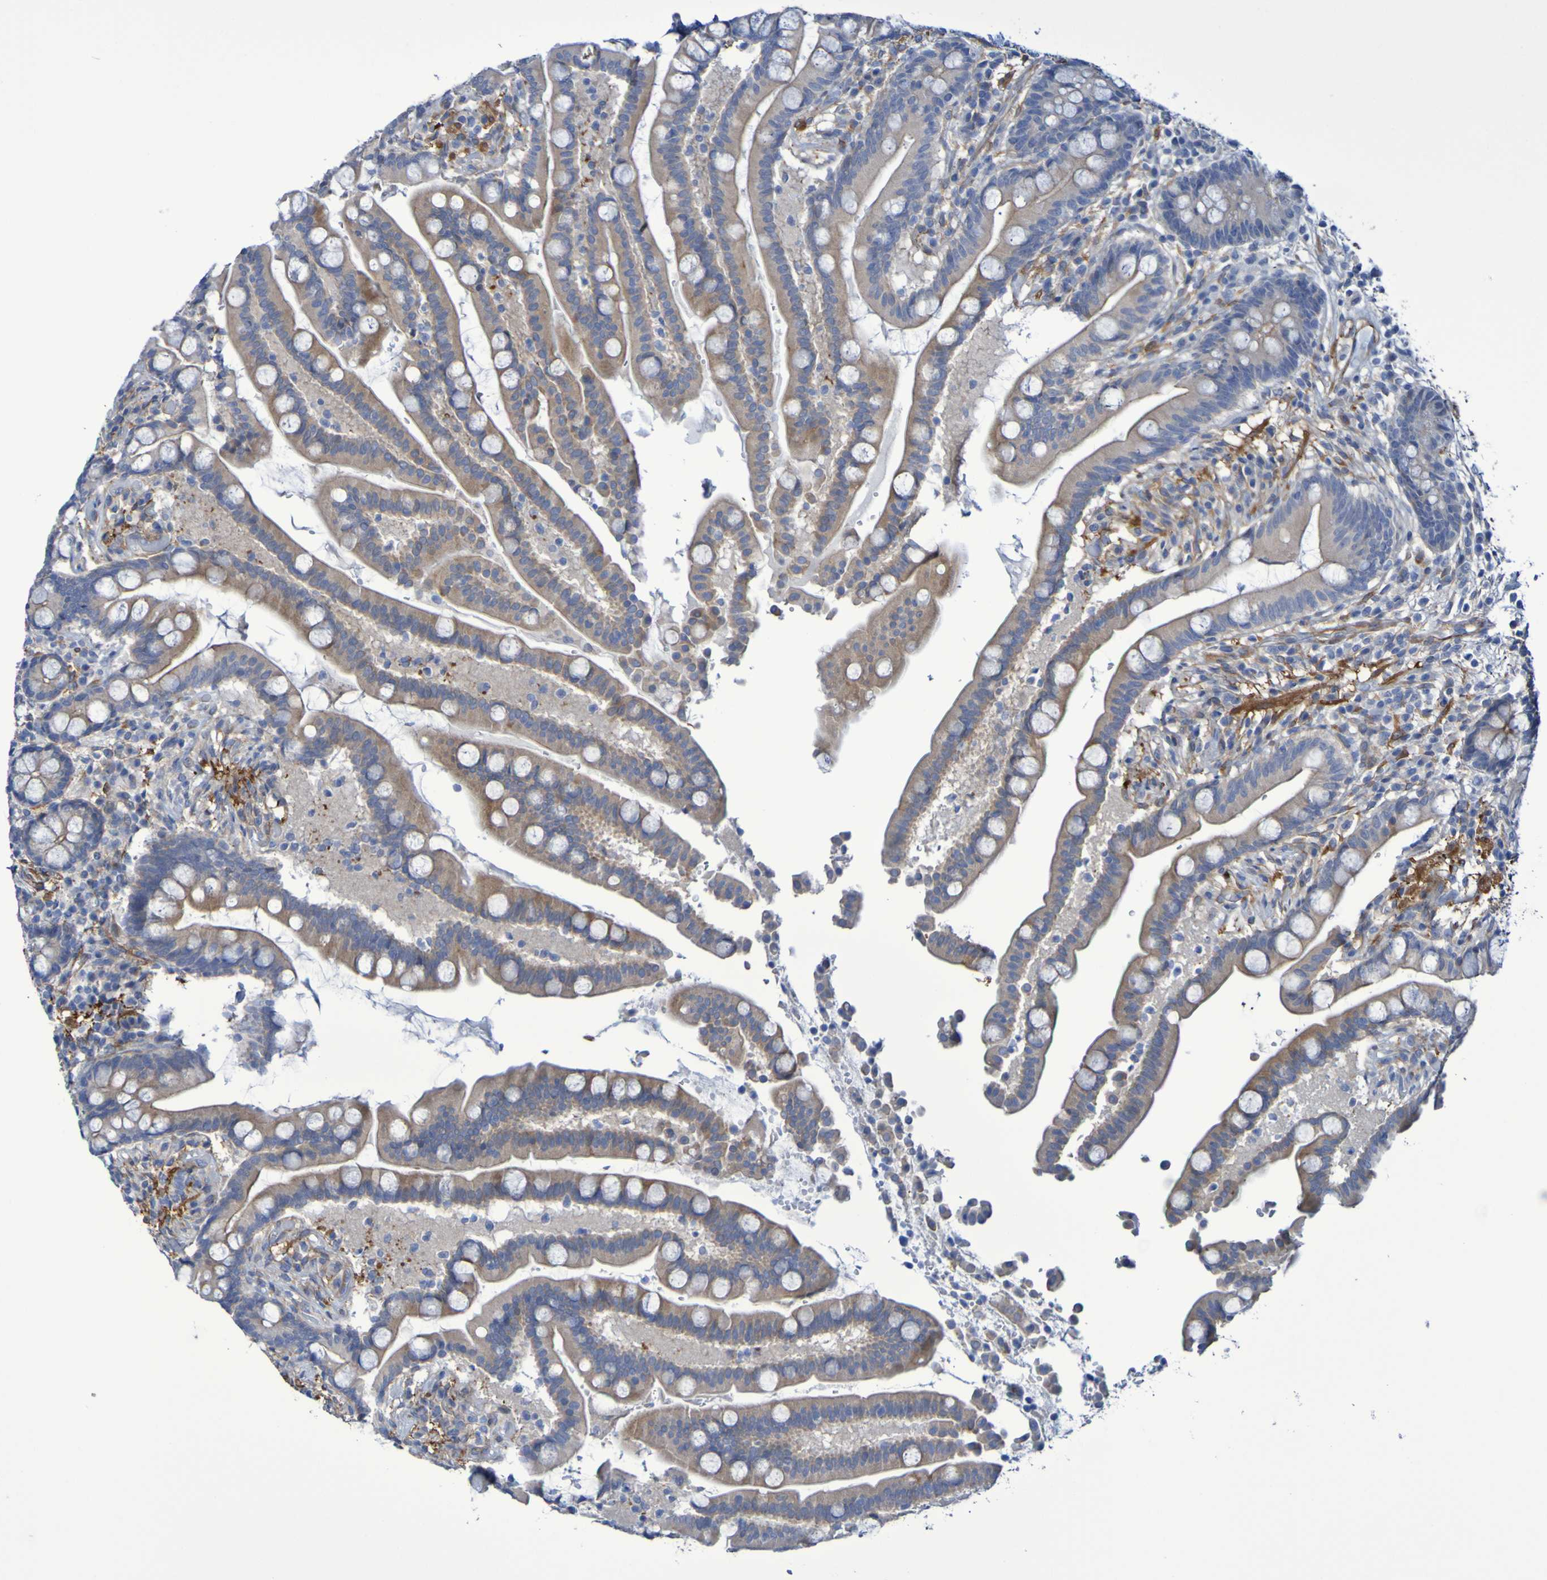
{"staining": {"intensity": "moderate", "quantity": ">75%", "location": "cytoplasmic/membranous"}, "tissue": "colon", "cell_type": "Endothelial cells", "image_type": "normal", "snomed": [{"axis": "morphology", "description": "Normal tissue, NOS"}, {"axis": "topography", "description": "Colon"}], "caption": "Normal colon exhibits moderate cytoplasmic/membranous staining in approximately >75% of endothelial cells, visualized by immunohistochemistry.", "gene": "LPP", "patient": {"sex": "male", "age": 73}}